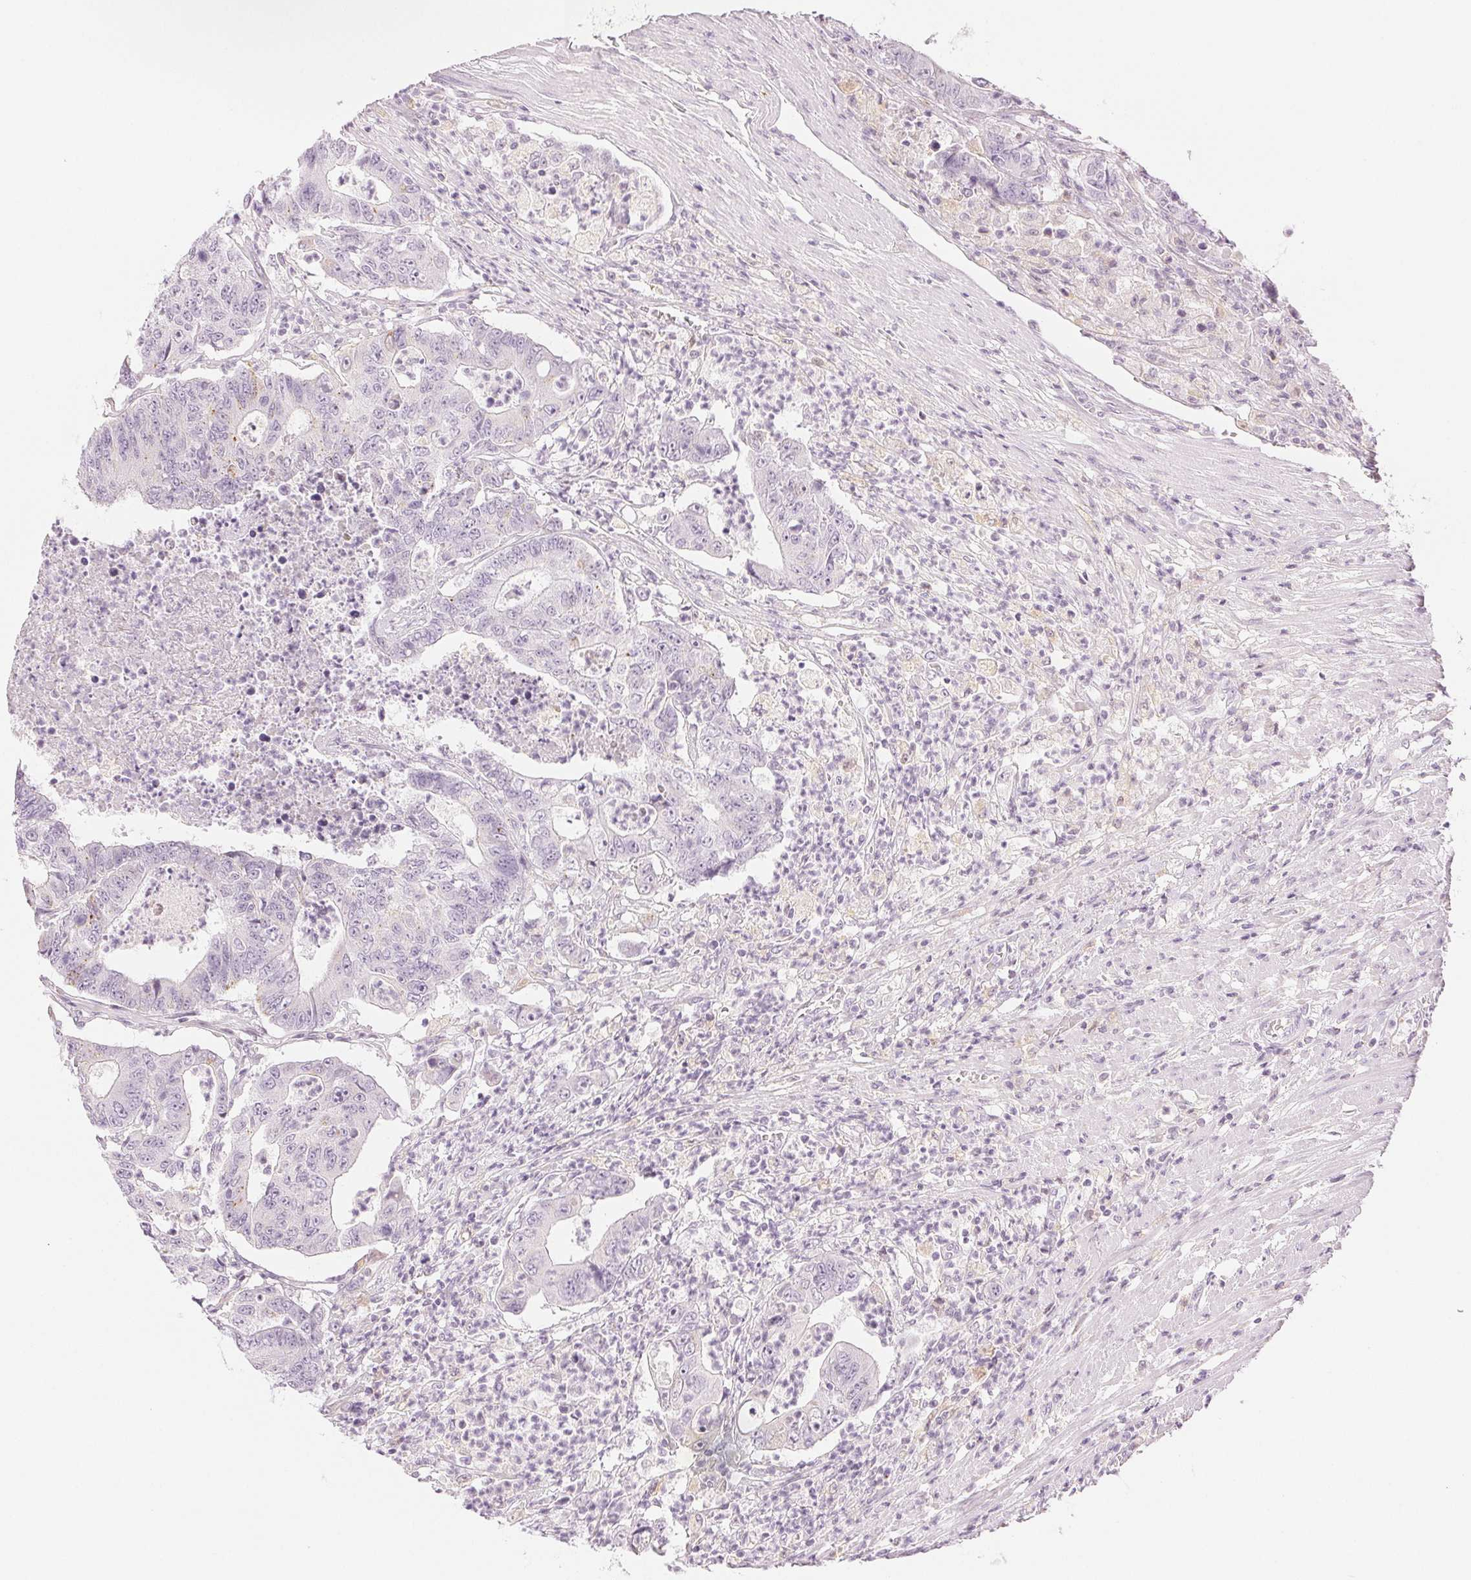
{"staining": {"intensity": "negative", "quantity": "none", "location": "none"}, "tissue": "colorectal cancer", "cell_type": "Tumor cells", "image_type": "cancer", "snomed": [{"axis": "morphology", "description": "Adenocarcinoma, NOS"}, {"axis": "topography", "description": "Colon"}], "caption": "This is an immunohistochemistry photomicrograph of human colorectal cancer (adenocarcinoma). There is no positivity in tumor cells.", "gene": "SLC5A2", "patient": {"sex": "female", "age": 48}}